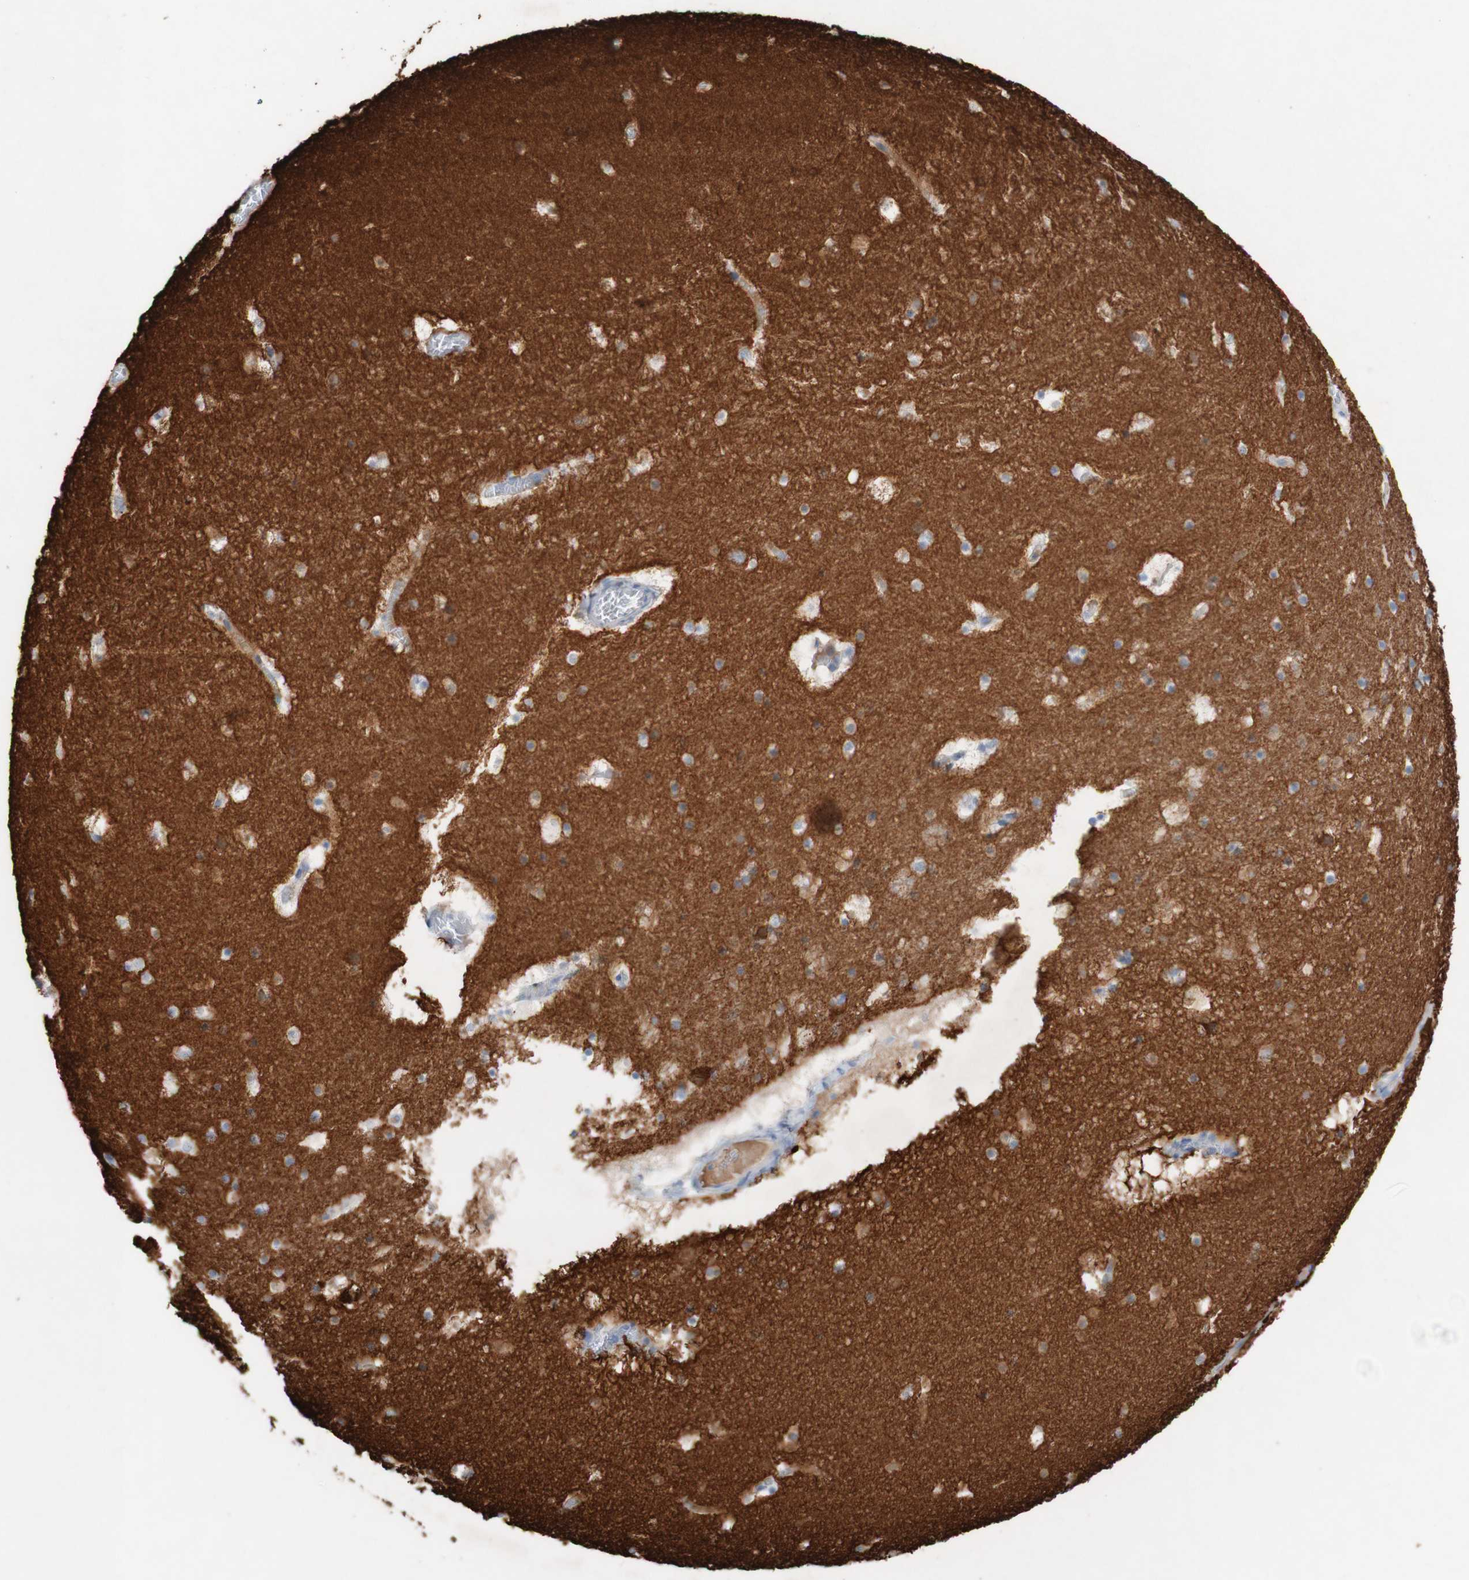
{"staining": {"intensity": "negative", "quantity": "none", "location": "none"}, "tissue": "hippocampus", "cell_type": "Glial cells", "image_type": "normal", "snomed": [{"axis": "morphology", "description": "Normal tissue, NOS"}, {"axis": "topography", "description": "Hippocampus"}], "caption": "Human hippocampus stained for a protein using IHC reveals no positivity in glial cells.", "gene": "PACSIN1", "patient": {"sex": "male", "age": 45}}